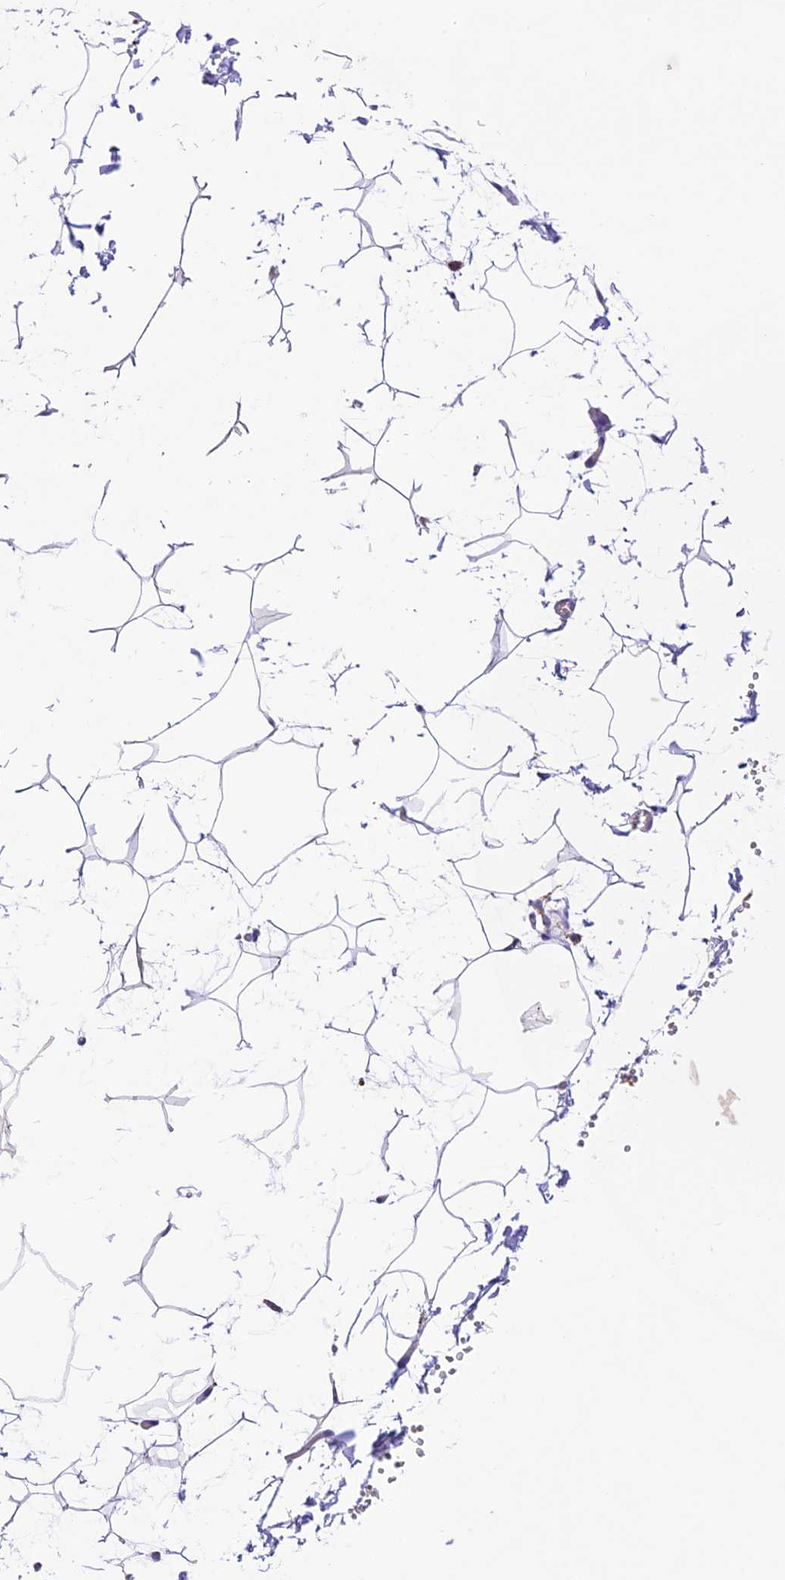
{"staining": {"intensity": "negative", "quantity": "none", "location": "none"}, "tissue": "adipose tissue", "cell_type": "Adipocytes", "image_type": "normal", "snomed": [{"axis": "morphology", "description": "Normal tissue, NOS"}, {"axis": "topography", "description": "Gallbladder"}, {"axis": "topography", "description": "Peripheral nerve tissue"}], "caption": "Immunohistochemistry (IHC) histopathology image of unremarkable adipose tissue: human adipose tissue stained with DAB demonstrates no significant protein staining in adipocytes.", "gene": "SHKBP1", "patient": {"sex": "male", "age": 38}}